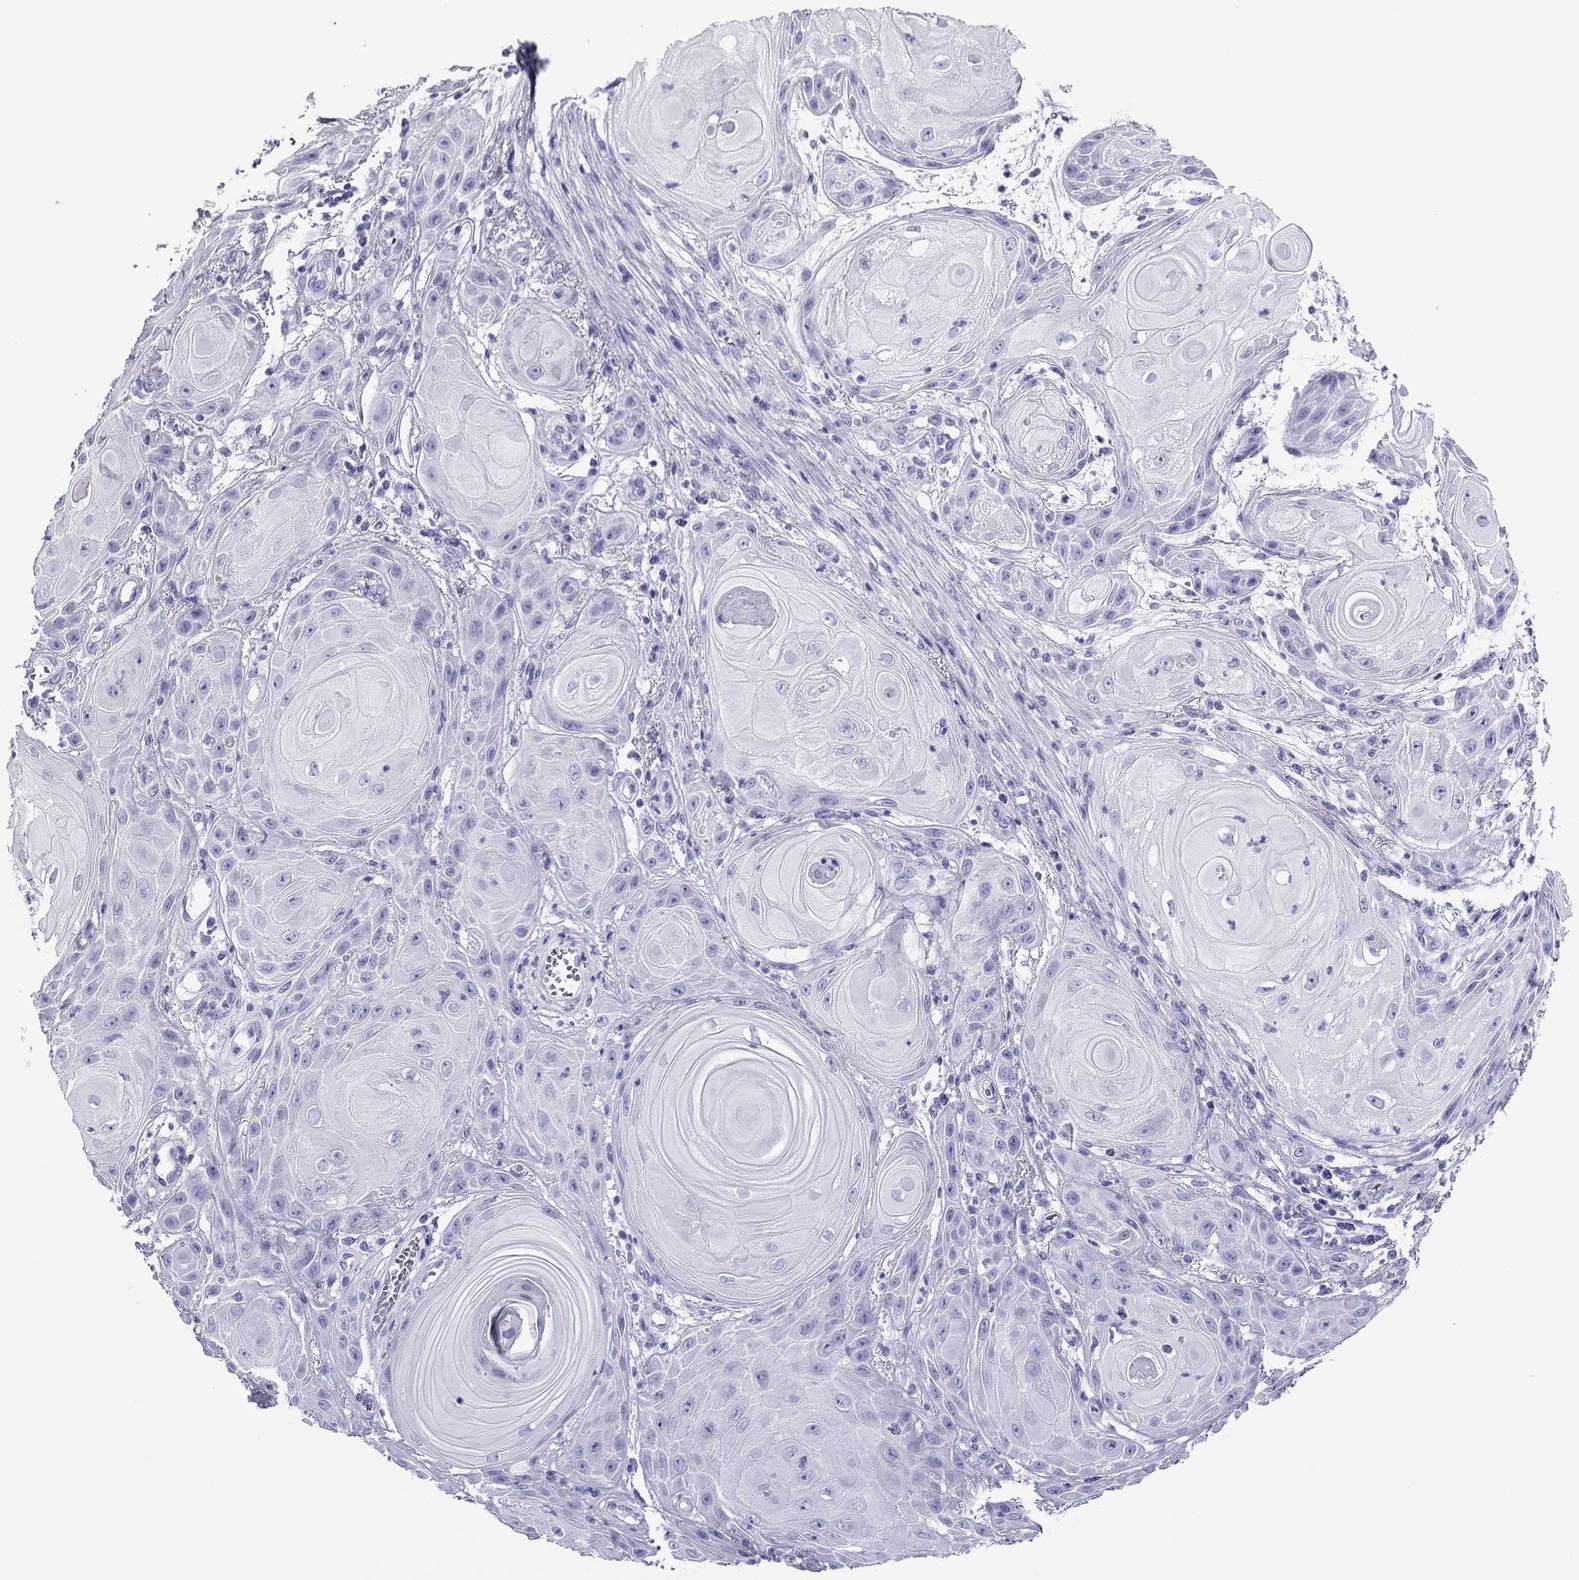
{"staining": {"intensity": "negative", "quantity": "none", "location": "none"}, "tissue": "skin cancer", "cell_type": "Tumor cells", "image_type": "cancer", "snomed": [{"axis": "morphology", "description": "Squamous cell carcinoma, NOS"}, {"axis": "topography", "description": "Skin"}], "caption": "This is an IHC micrograph of skin squamous cell carcinoma. There is no expression in tumor cells.", "gene": "PDE6A", "patient": {"sex": "male", "age": 62}}